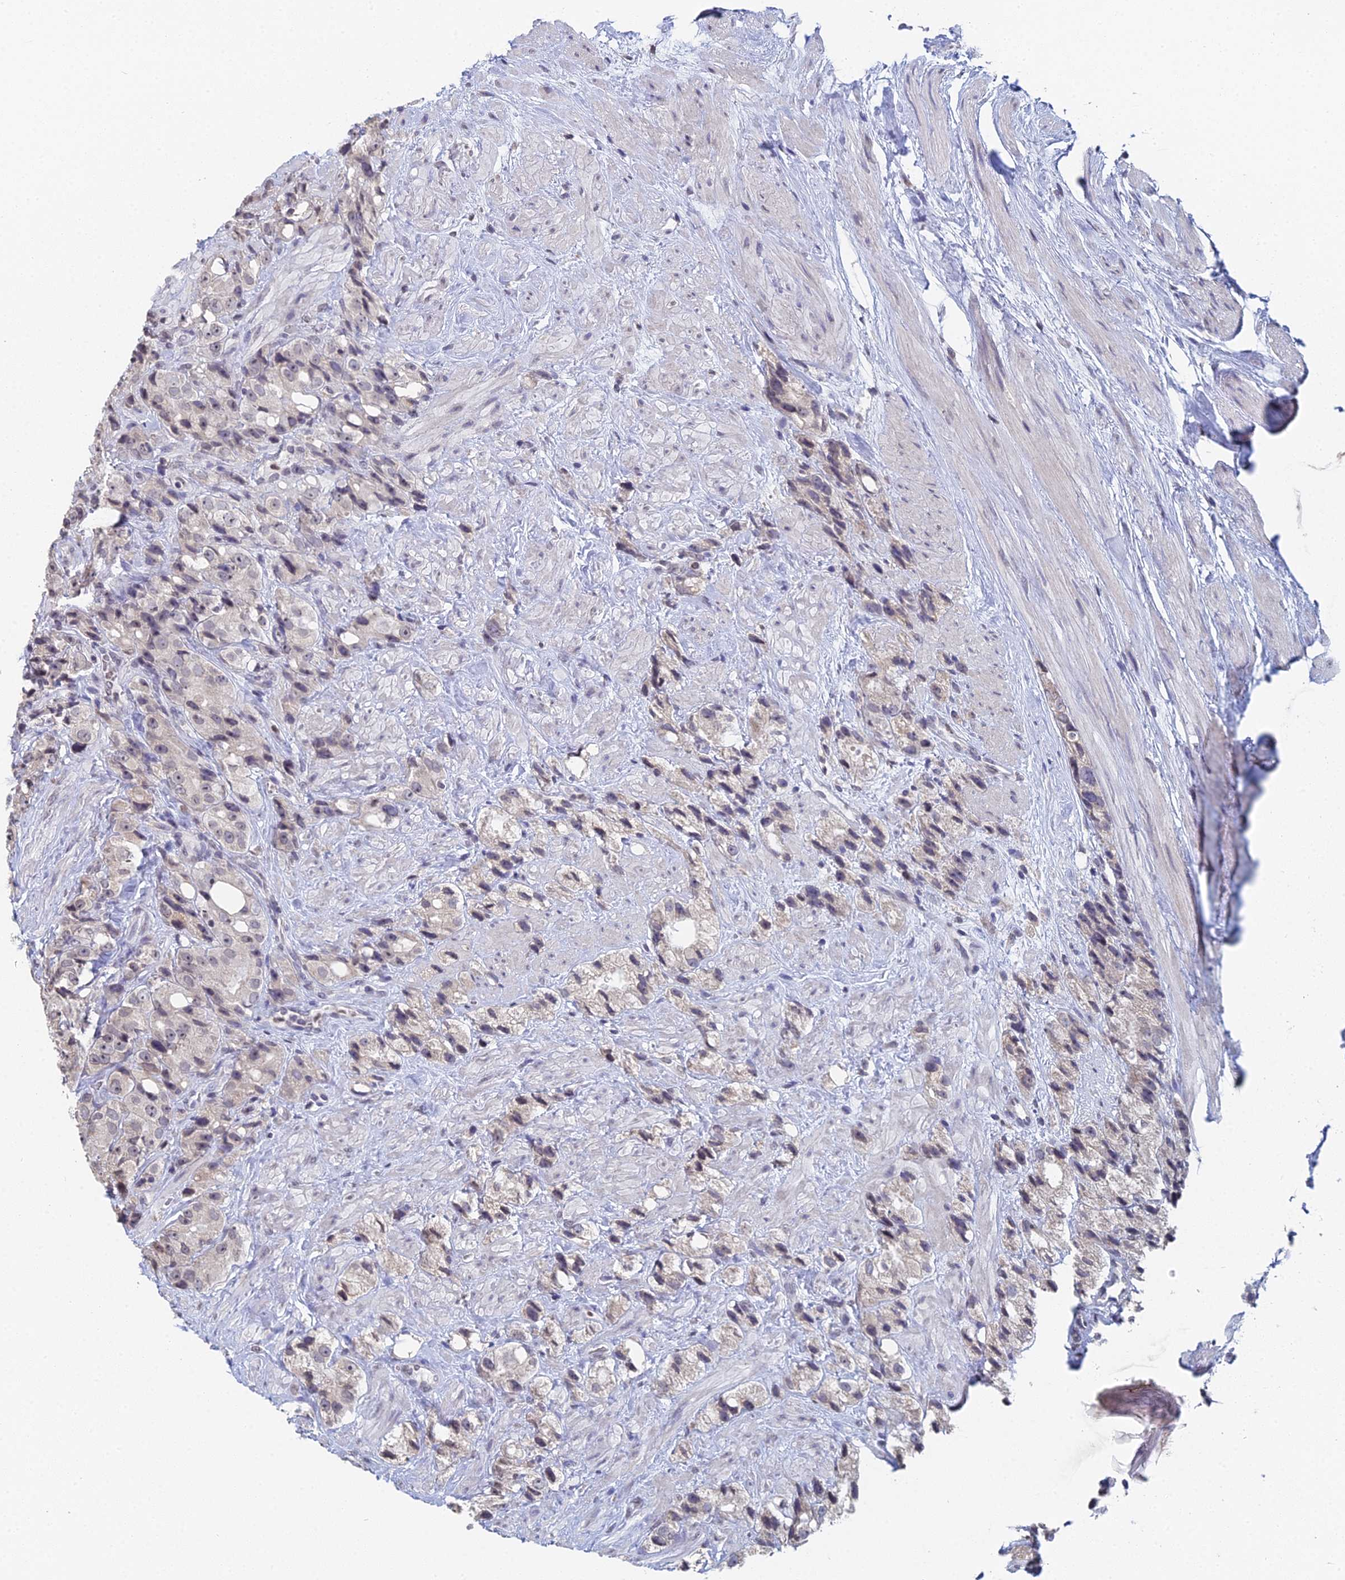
{"staining": {"intensity": "weak", "quantity": "<25%", "location": "cytoplasmic/membranous"}, "tissue": "prostate cancer", "cell_type": "Tumor cells", "image_type": "cancer", "snomed": [{"axis": "morphology", "description": "Adenocarcinoma, NOS"}, {"axis": "topography", "description": "Prostate"}], "caption": "DAB immunohistochemical staining of prostate cancer shows no significant expression in tumor cells. The staining was performed using DAB to visualize the protein expression in brown, while the nuclei were stained in blue with hematoxylin (Magnification: 20x).", "gene": "PRR22", "patient": {"sex": "male", "age": 79}}